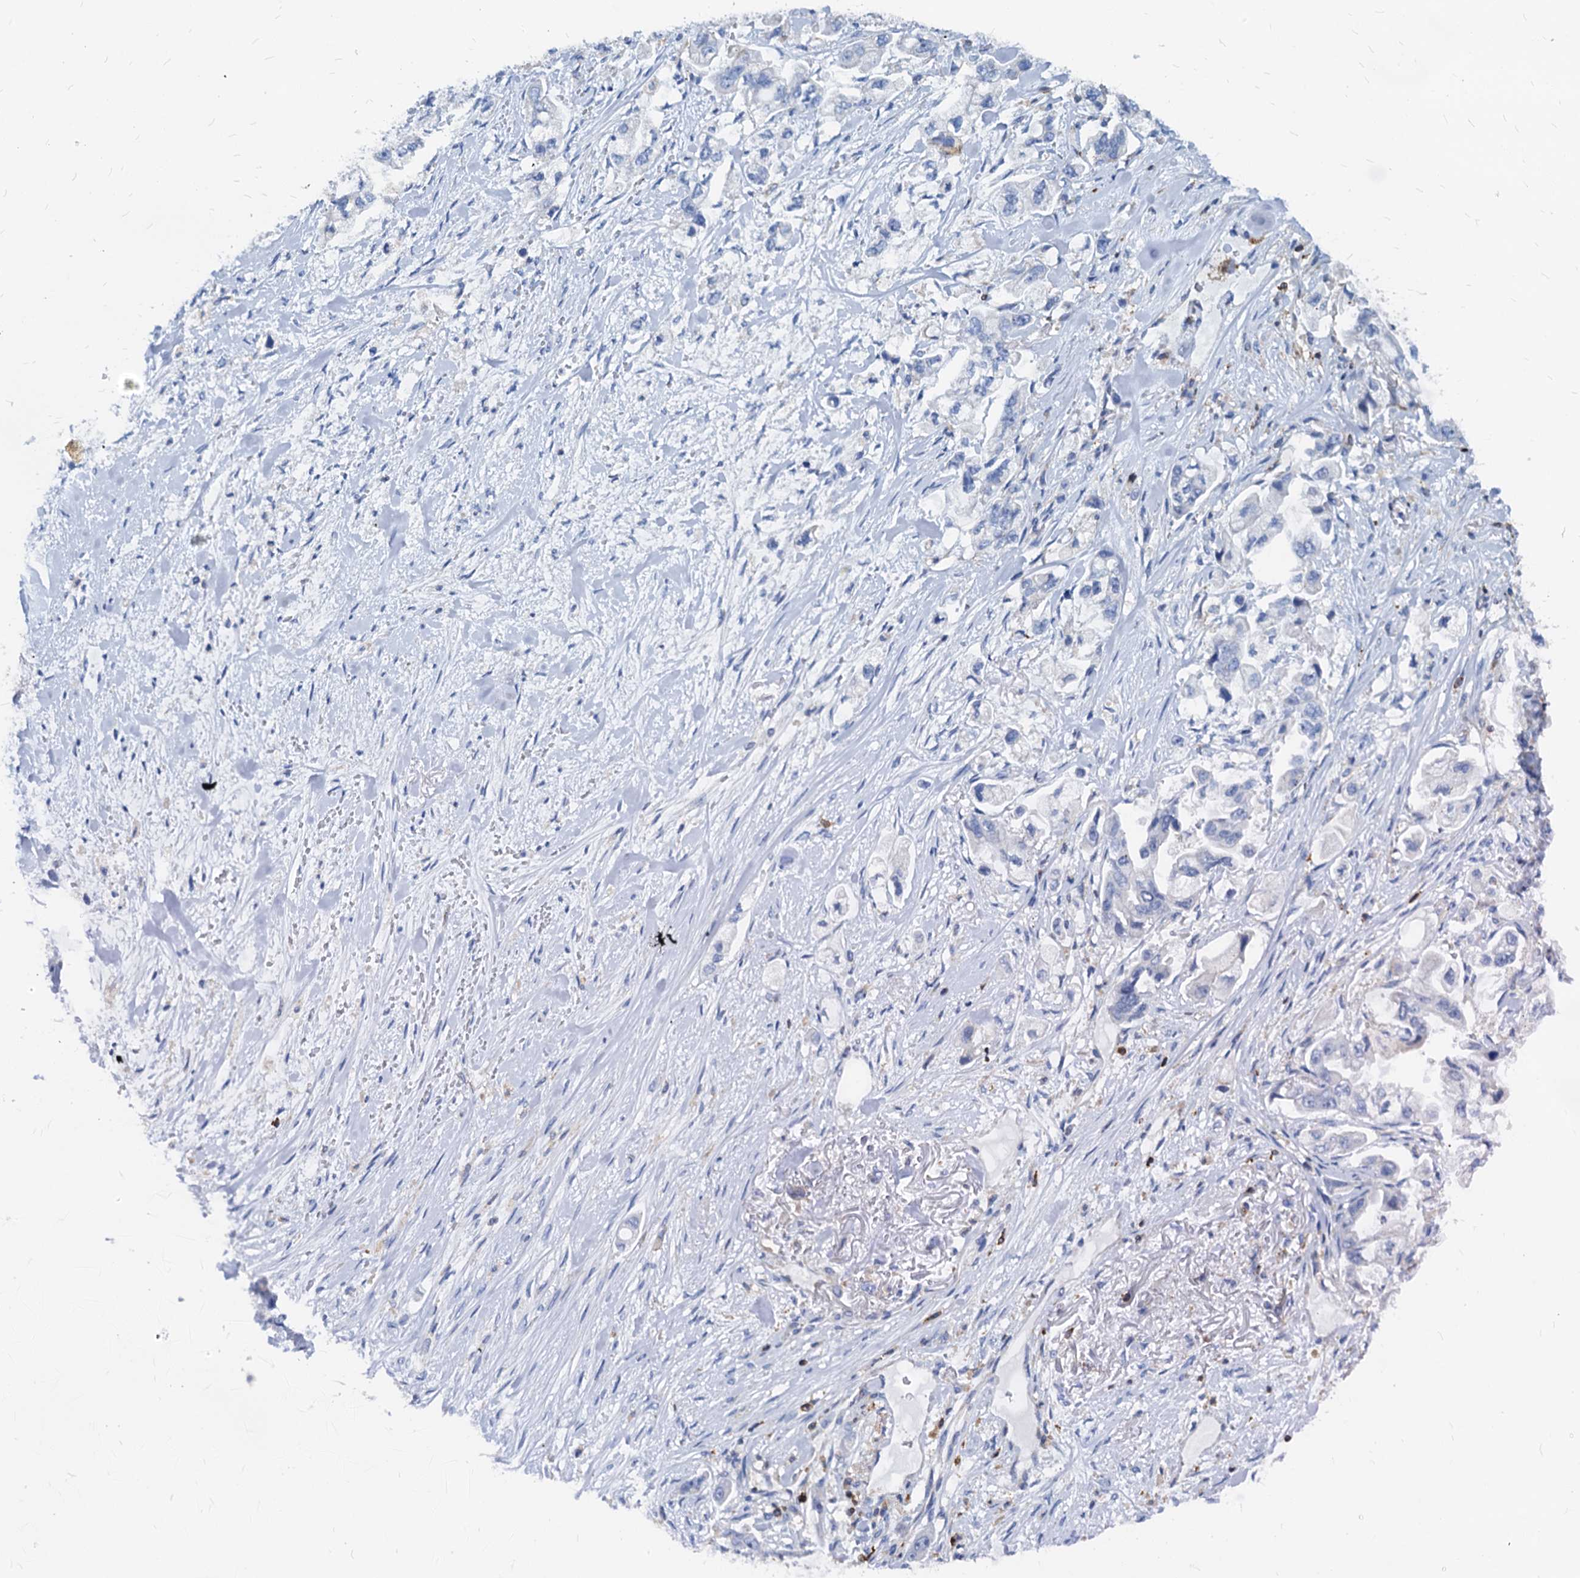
{"staining": {"intensity": "negative", "quantity": "none", "location": "none"}, "tissue": "stomach cancer", "cell_type": "Tumor cells", "image_type": "cancer", "snomed": [{"axis": "morphology", "description": "Adenocarcinoma, NOS"}, {"axis": "topography", "description": "Stomach"}], "caption": "The IHC photomicrograph has no significant staining in tumor cells of adenocarcinoma (stomach) tissue.", "gene": "LCP2", "patient": {"sex": "male", "age": 62}}